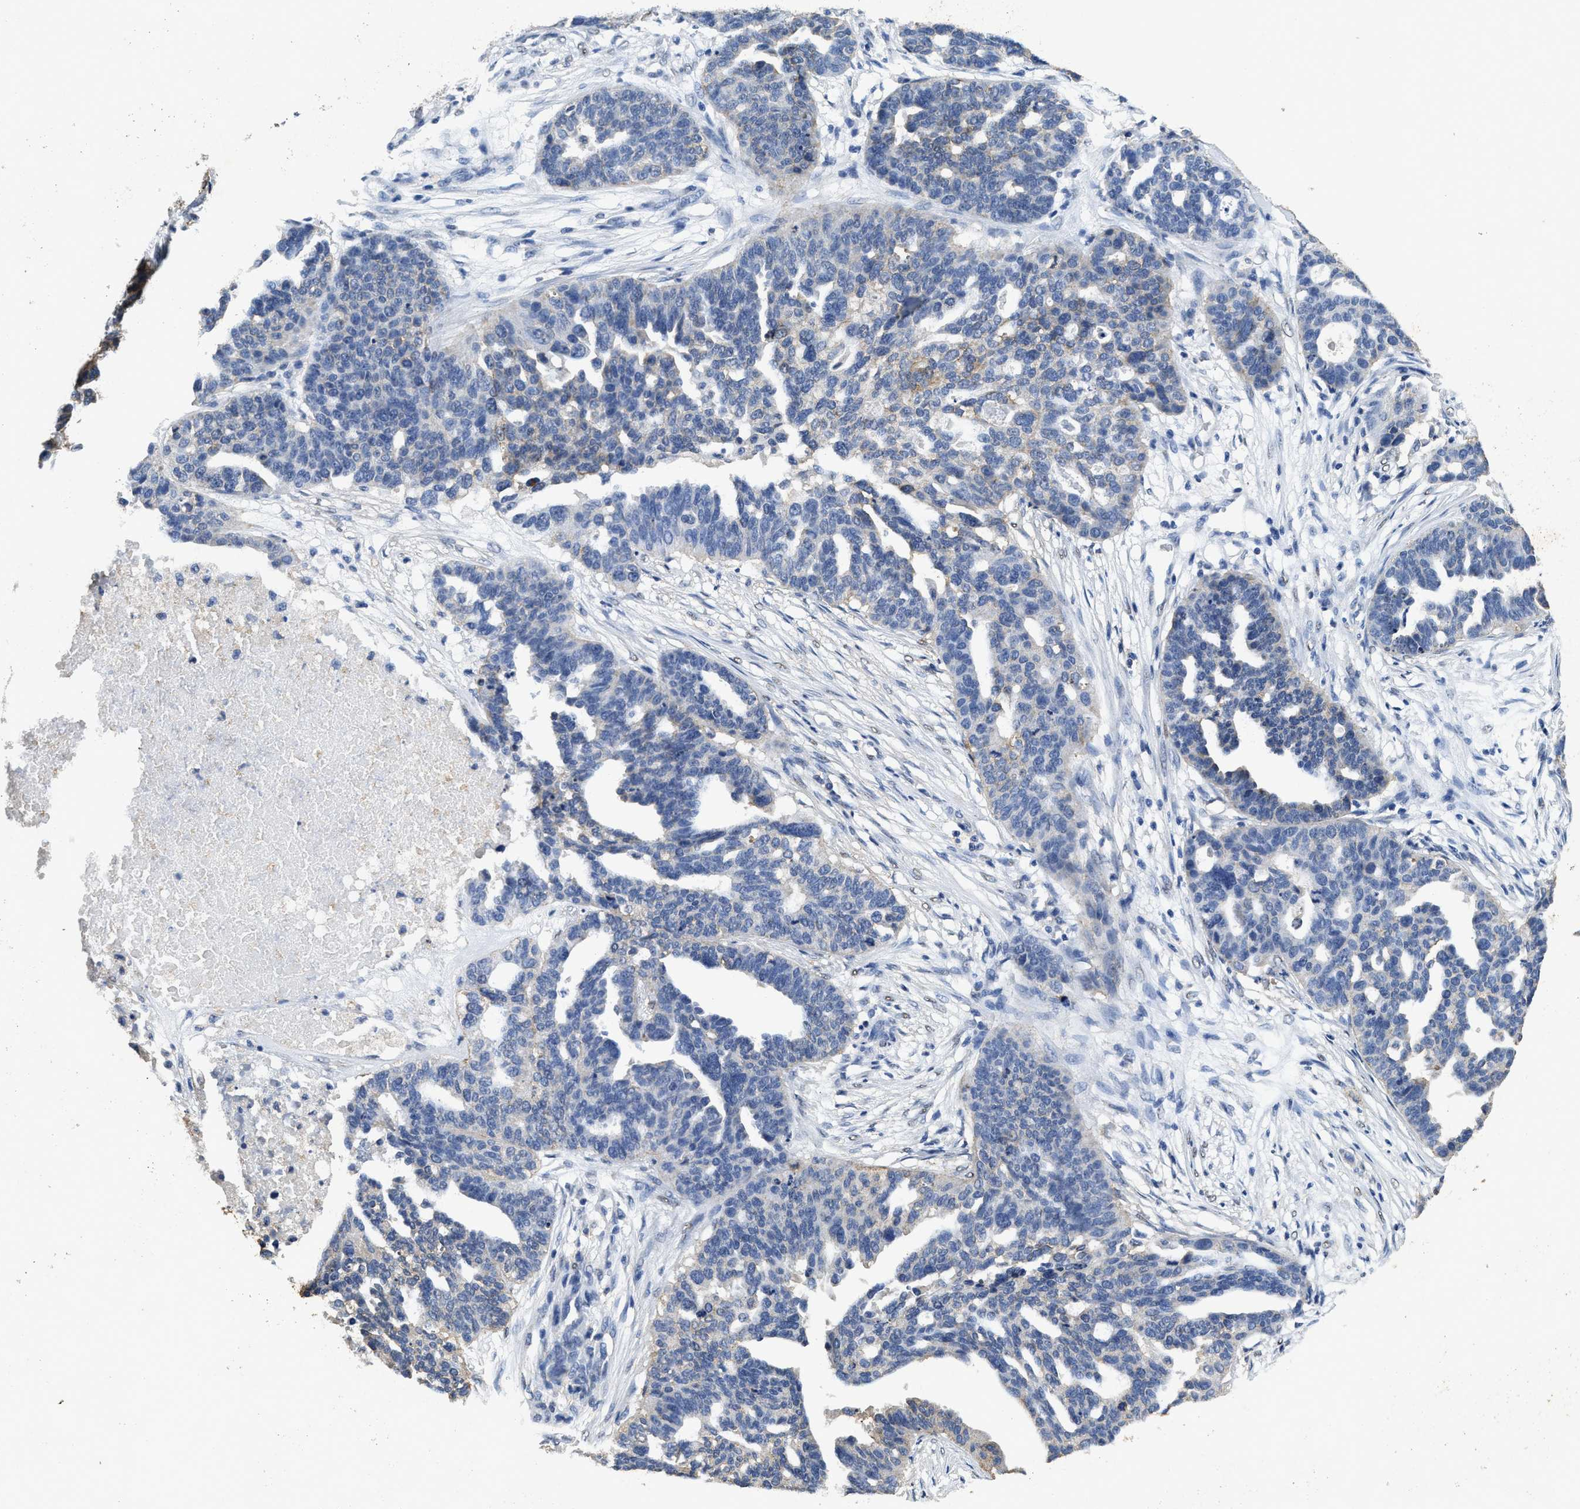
{"staining": {"intensity": "moderate", "quantity": "<25%", "location": "cytoplasmic/membranous"}, "tissue": "ovarian cancer", "cell_type": "Tumor cells", "image_type": "cancer", "snomed": [{"axis": "morphology", "description": "Cystadenocarcinoma, serous, NOS"}, {"axis": "topography", "description": "Ovary"}], "caption": "Serous cystadenocarcinoma (ovarian) stained with a brown dye demonstrates moderate cytoplasmic/membranous positive expression in approximately <25% of tumor cells.", "gene": "CTNNA1", "patient": {"sex": "female", "age": 59}}